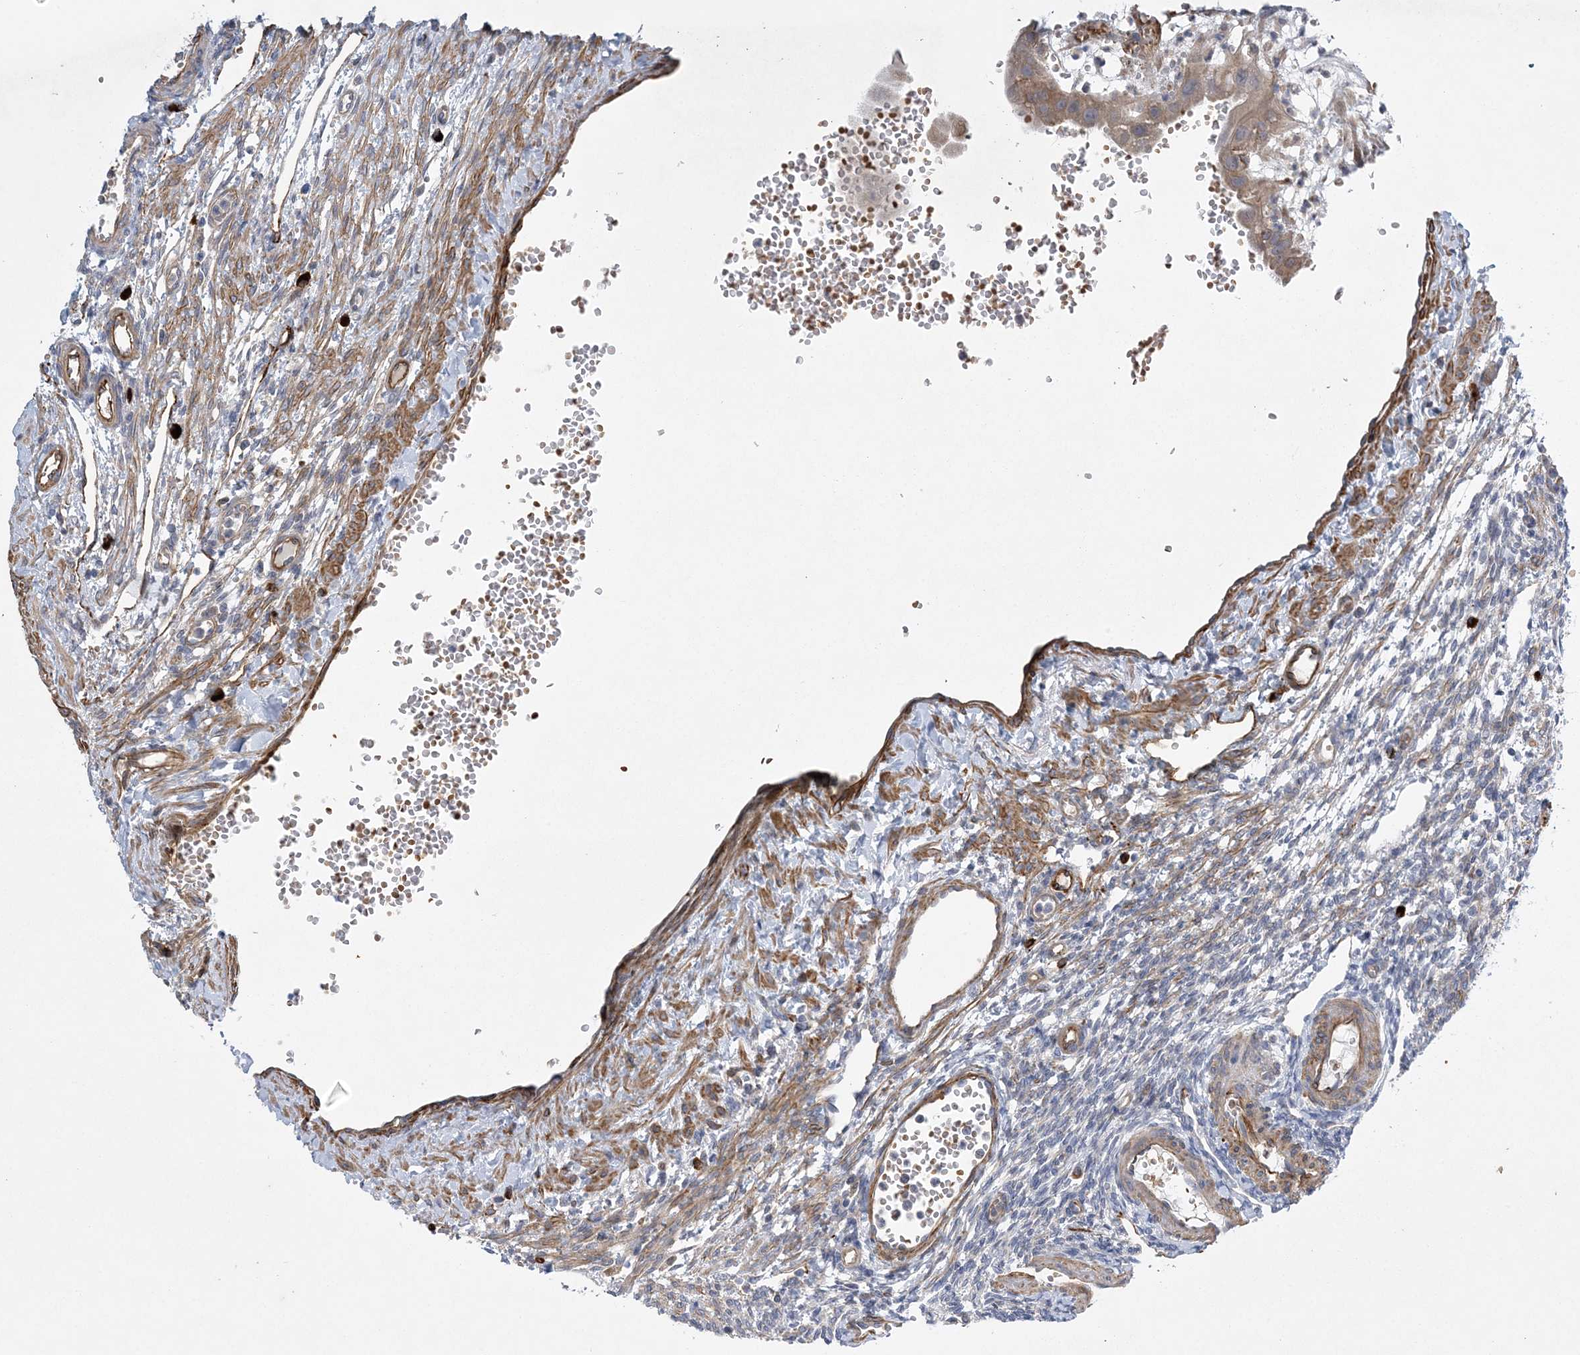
{"staining": {"intensity": "moderate", "quantity": "<25%", "location": "cytoplasmic/membranous"}, "tissue": "ovary", "cell_type": "Ovarian stroma cells", "image_type": "normal", "snomed": [{"axis": "morphology", "description": "Normal tissue, NOS"}, {"axis": "morphology", "description": "Cyst, NOS"}, {"axis": "topography", "description": "Ovary"}], "caption": "IHC (DAB (3,3'-diaminobenzidine)) staining of normal ovary shows moderate cytoplasmic/membranous protein positivity in approximately <25% of ovarian stroma cells. The staining was performed using DAB (3,3'-diaminobenzidine), with brown indicating positive protein expression. Nuclei are stained blue with hematoxylin.", "gene": "CALN1", "patient": {"sex": "female", "age": 33}}